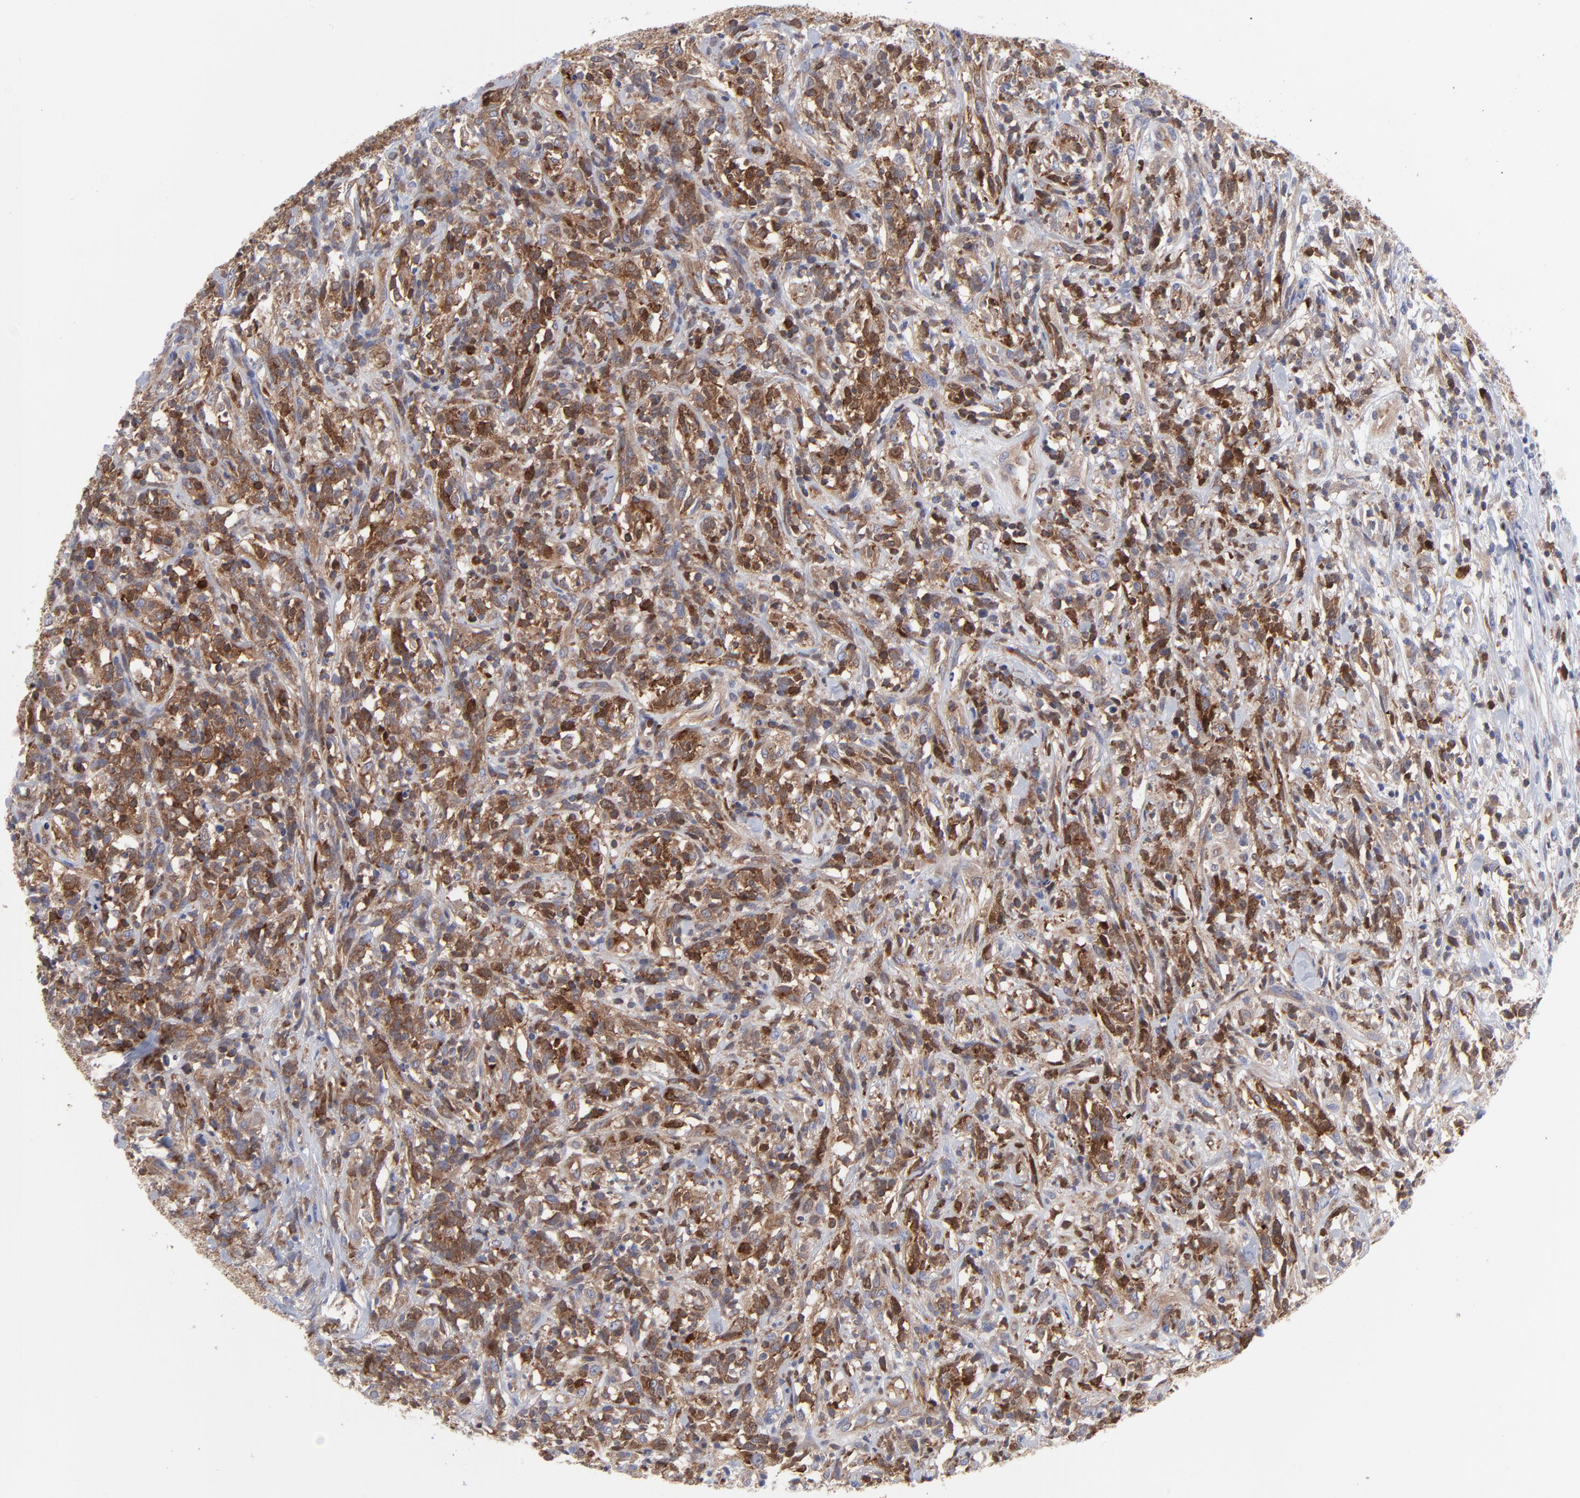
{"staining": {"intensity": "moderate", "quantity": "25%-75%", "location": "cytoplasmic/membranous"}, "tissue": "lymphoma", "cell_type": "Tumor cells", "image_type": "cancer", "snomed": [{"axis": "morphology", "description": "Malignant lymphoma, non-Hodgkin's type, High grade"}, {"axis": "topography", "description": "Lymph node"}], "caption": "There is medium levels of moderate cytoplasmic/membranous staining in tumor cells of lymphoma, as demonstrated by immunohistochemical staining (brown color).", "gene": "NFKBIA", "patient": {"sex": "female", "age": 73}}